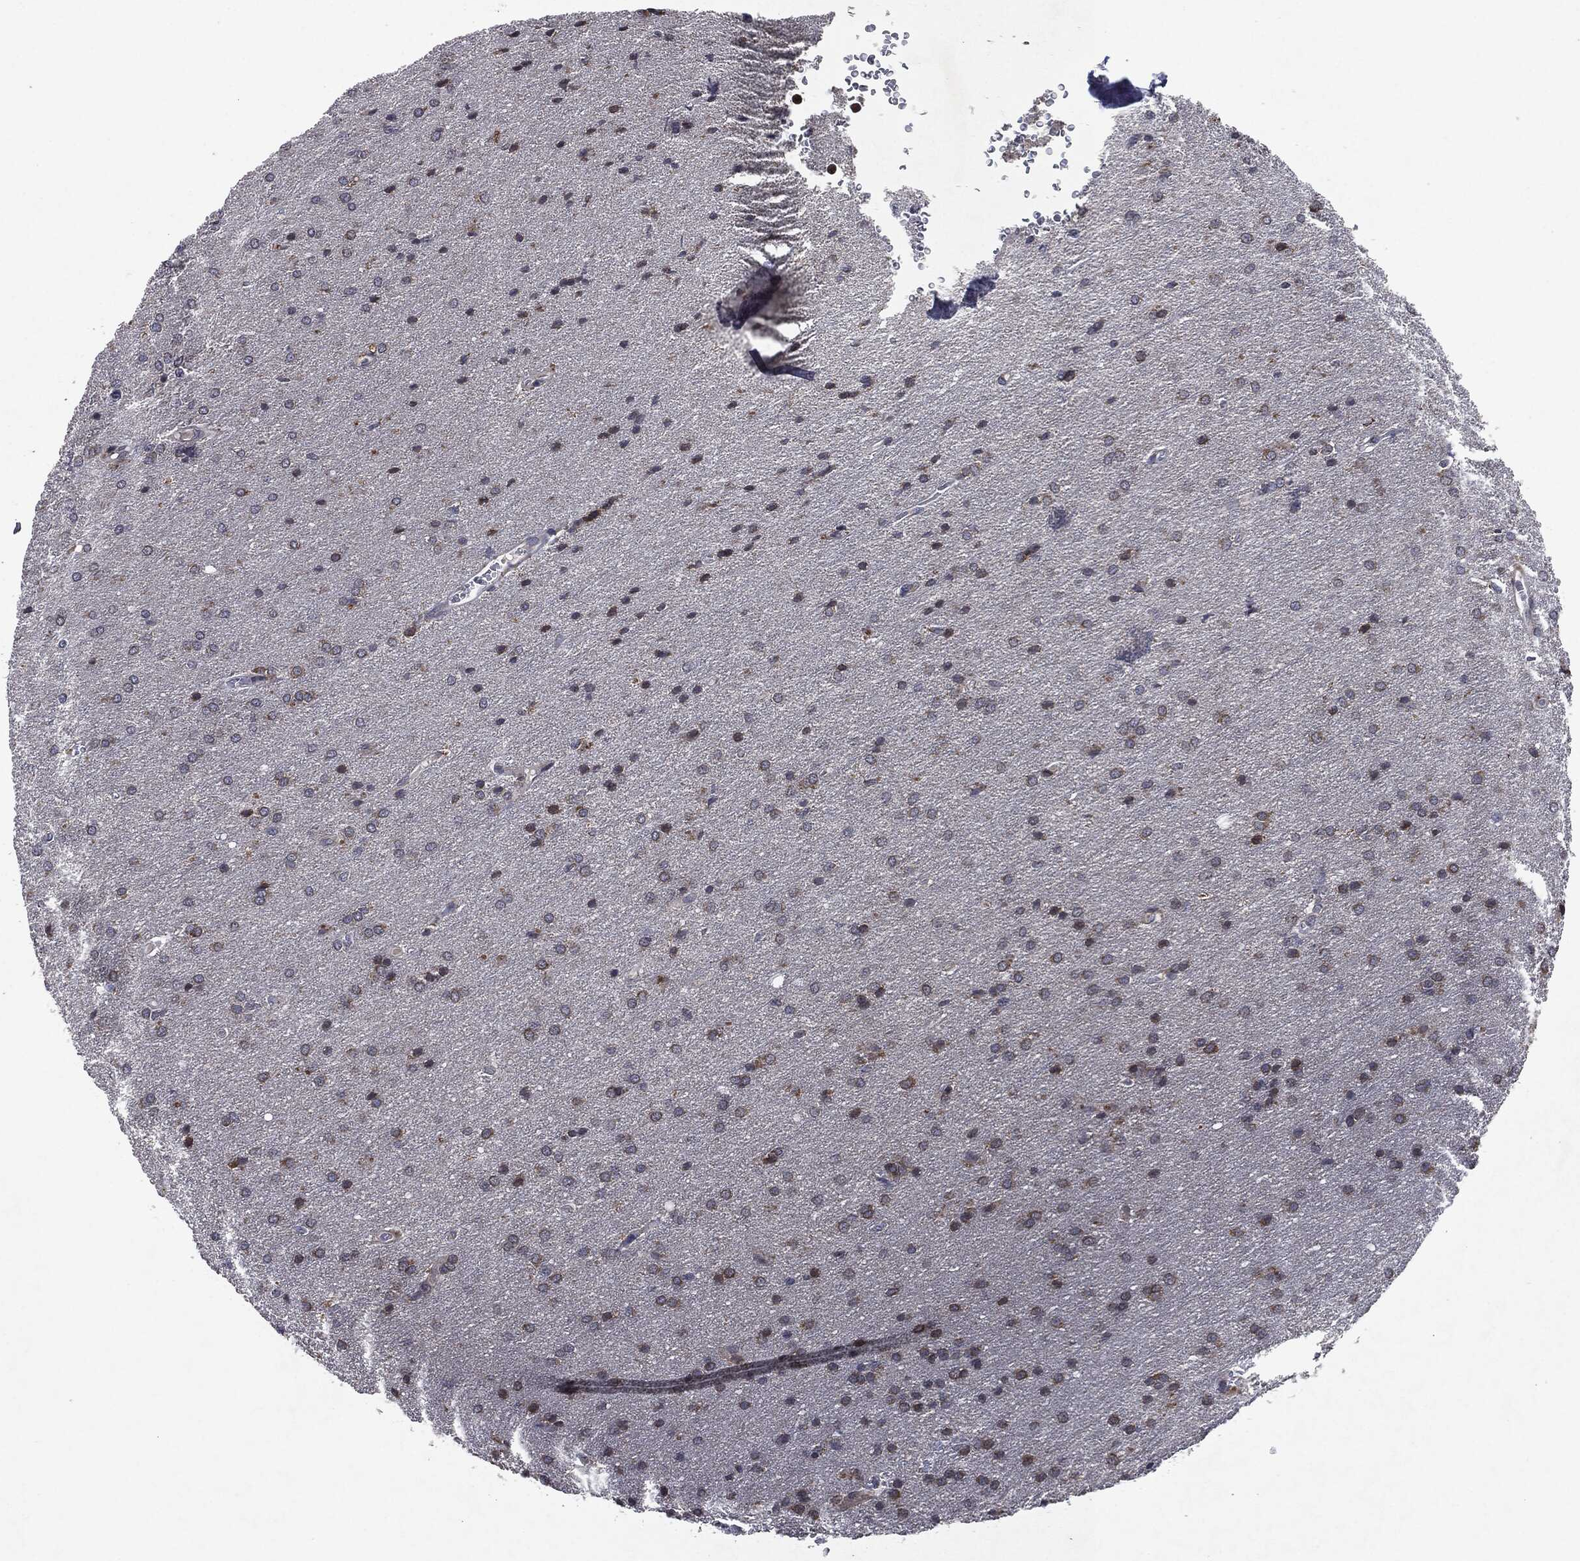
{"staining": {"intensity": "moderate", "quantity": "<25%", "location": "cytoplasmic/membranous"}, "tissue": "glioma", "cell_type": "Tumor cells", "image_type": "cancer", "snomed": [{"axis": "morphology", "description": "Glioma, malignant, Low grade"}, {"axis": "topography", "description": "Brain"}], "caption": "Protein staining exhibits moderate cytoplasmic/membranous staining in about <25% of tumor cells in glioma. The protein of interest is stained brown, and the nuclei are stained in blue (DAB IHC with brightfield microscopy, high magnification).", "gene": "SLC31A2", "patient": {"sex": "female", "age": 32}}